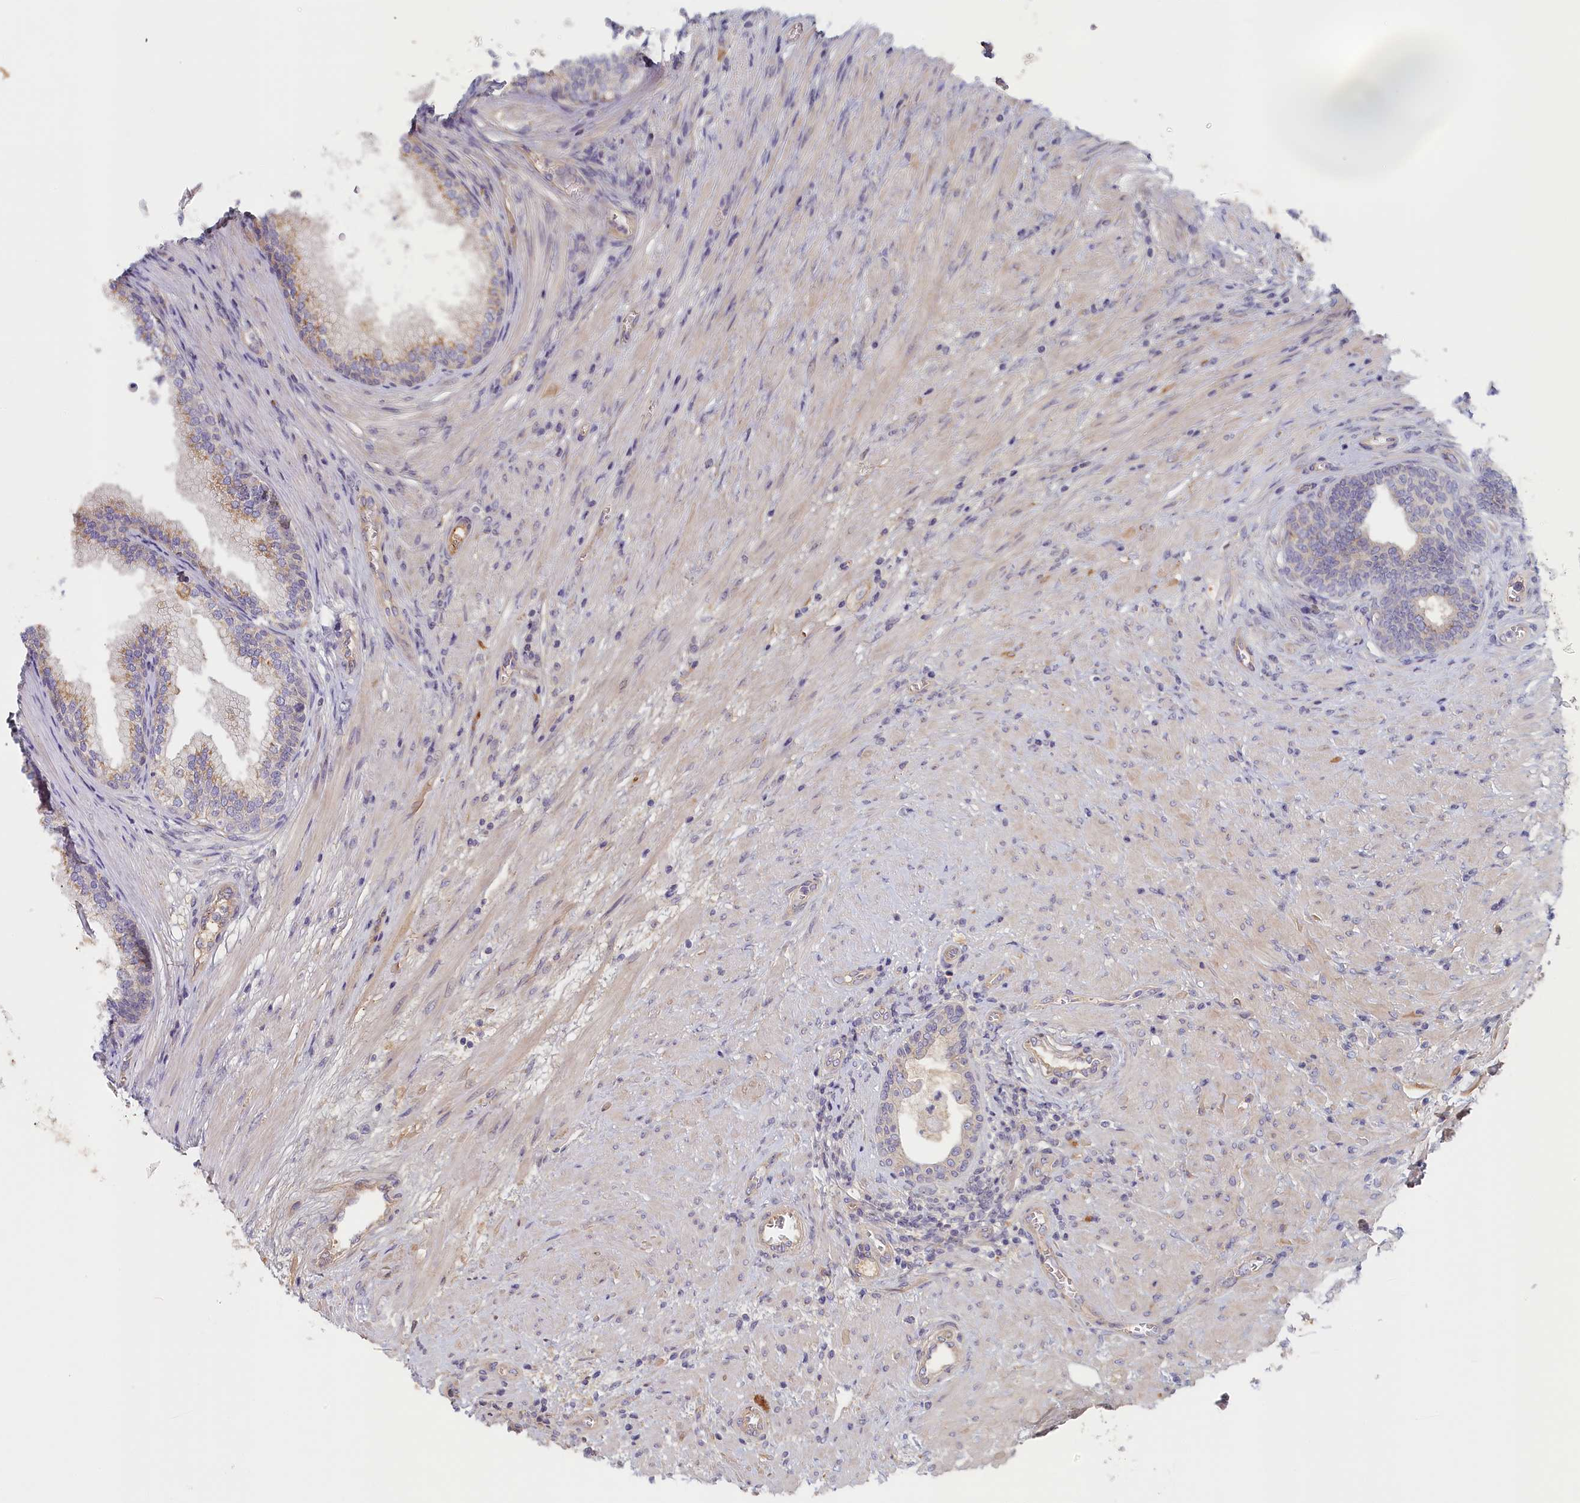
{"staining": {"intensity": "moderate", "quantity": "<25%", "location": "cytoplasmic/membranous"}, "tissue": "prostate", "cell_type": "Glandular cells", "image_type": "normal", "snomed": [{"axis": "morphology", "description": "Normal tissue, NOS"}, {"axis": "topography", "description": "Prostate"}], "caption": "Immunohistochemistry histopathology image of unremarkable prostate: human prostate stained using IHC displays low levels of moderate protein expression localized specifically in the cytoplasmic/membranous of glandular cells, appearing as a cytoplasmic/membranous brown color.", "gene": "STX16", "patient": {"sex": "male", "age": 76}}